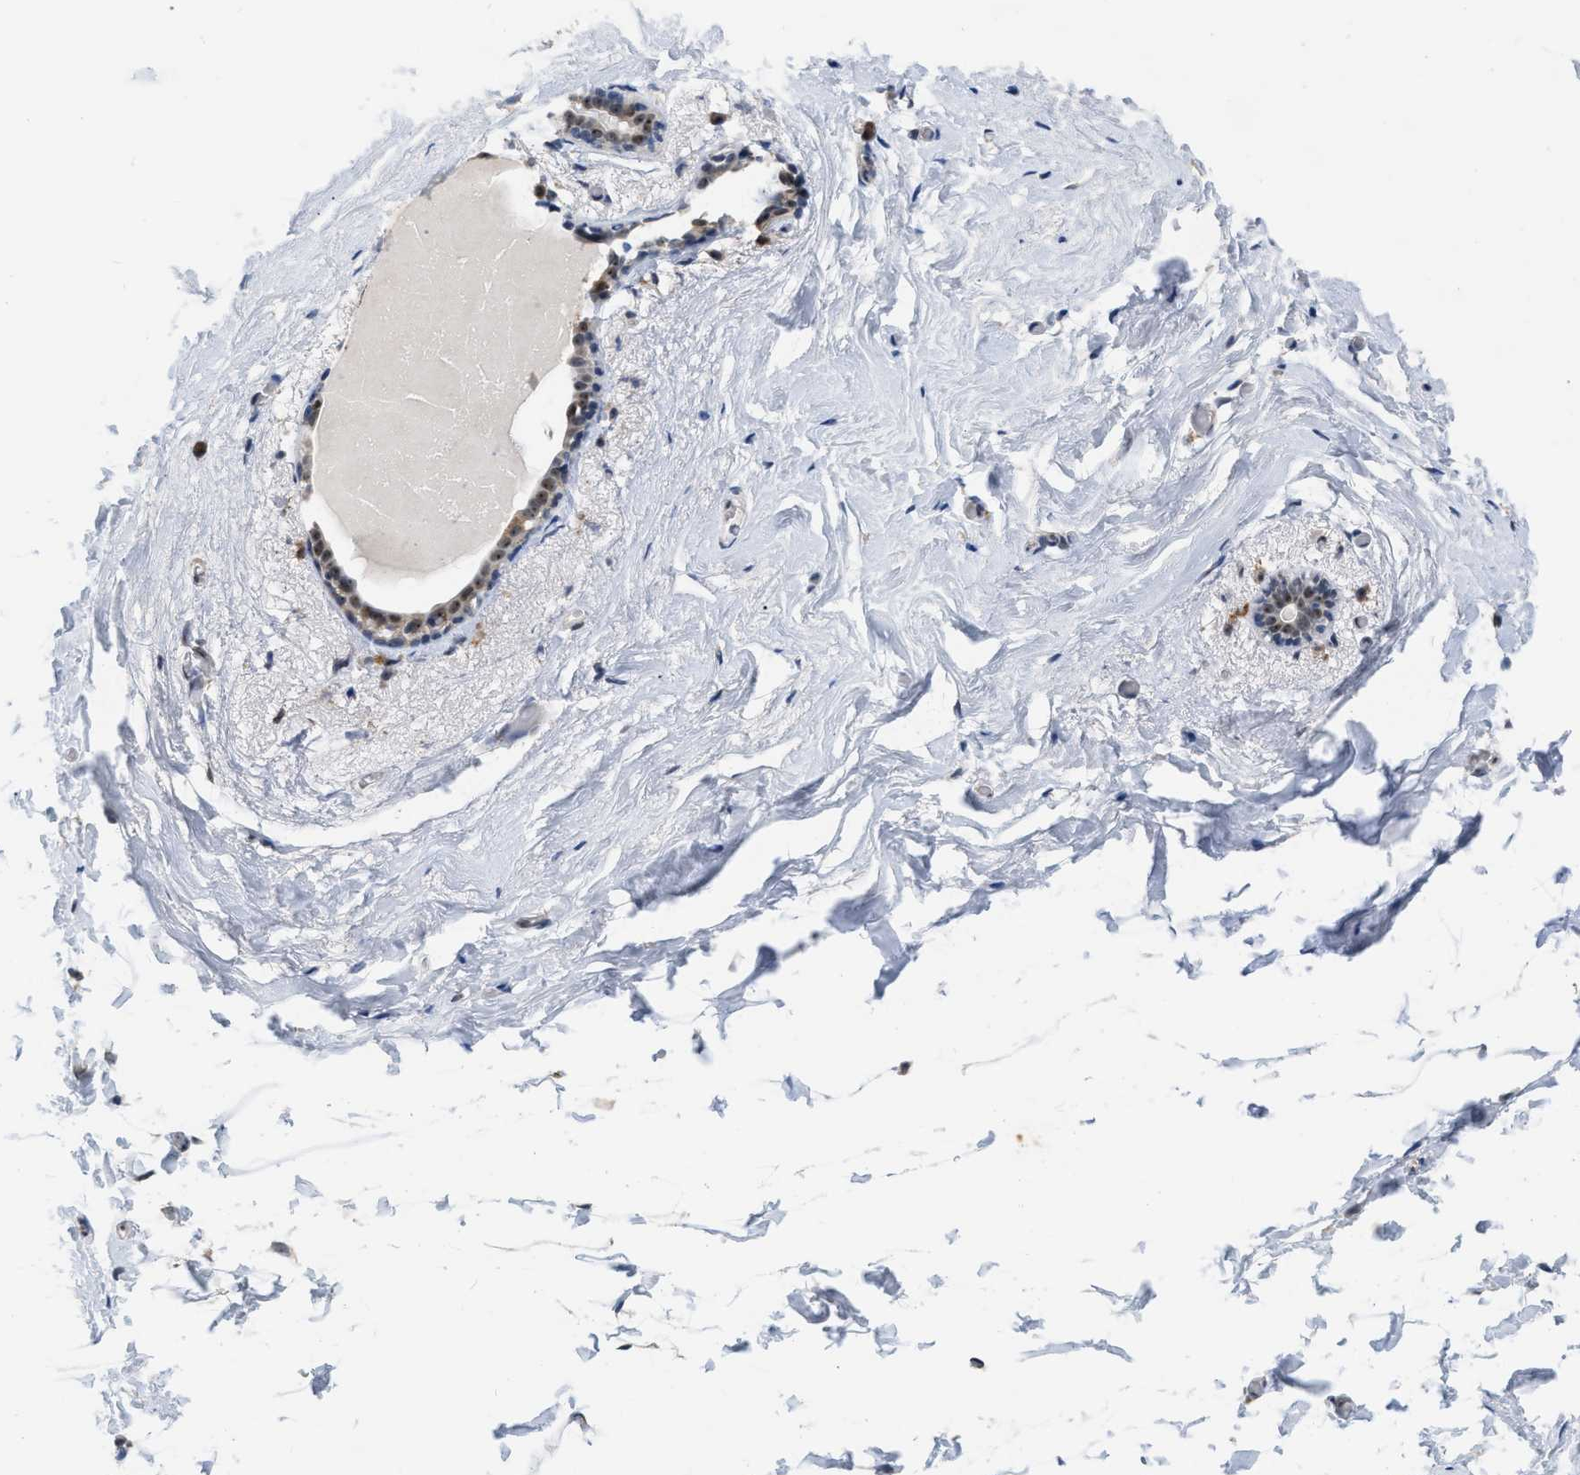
{"staining": {"intensity": "negative", "quantity": "none", "location": "none"}, "tissue": "breast", "cell_type": "Adipocytes", "image_type": "normal", "snomed": [{"axis": "morphology", "description": "Normal tissue, NOS"}, {"axis": "topography", "description": "Breast"}], "caption": "IHC histopathology image of unremarkable breast: breast stained with DAB reveals no significant protein positivity in adipocytes.", "gene": "ELAC2", "patient": {"sex": "female", "age": 62}}